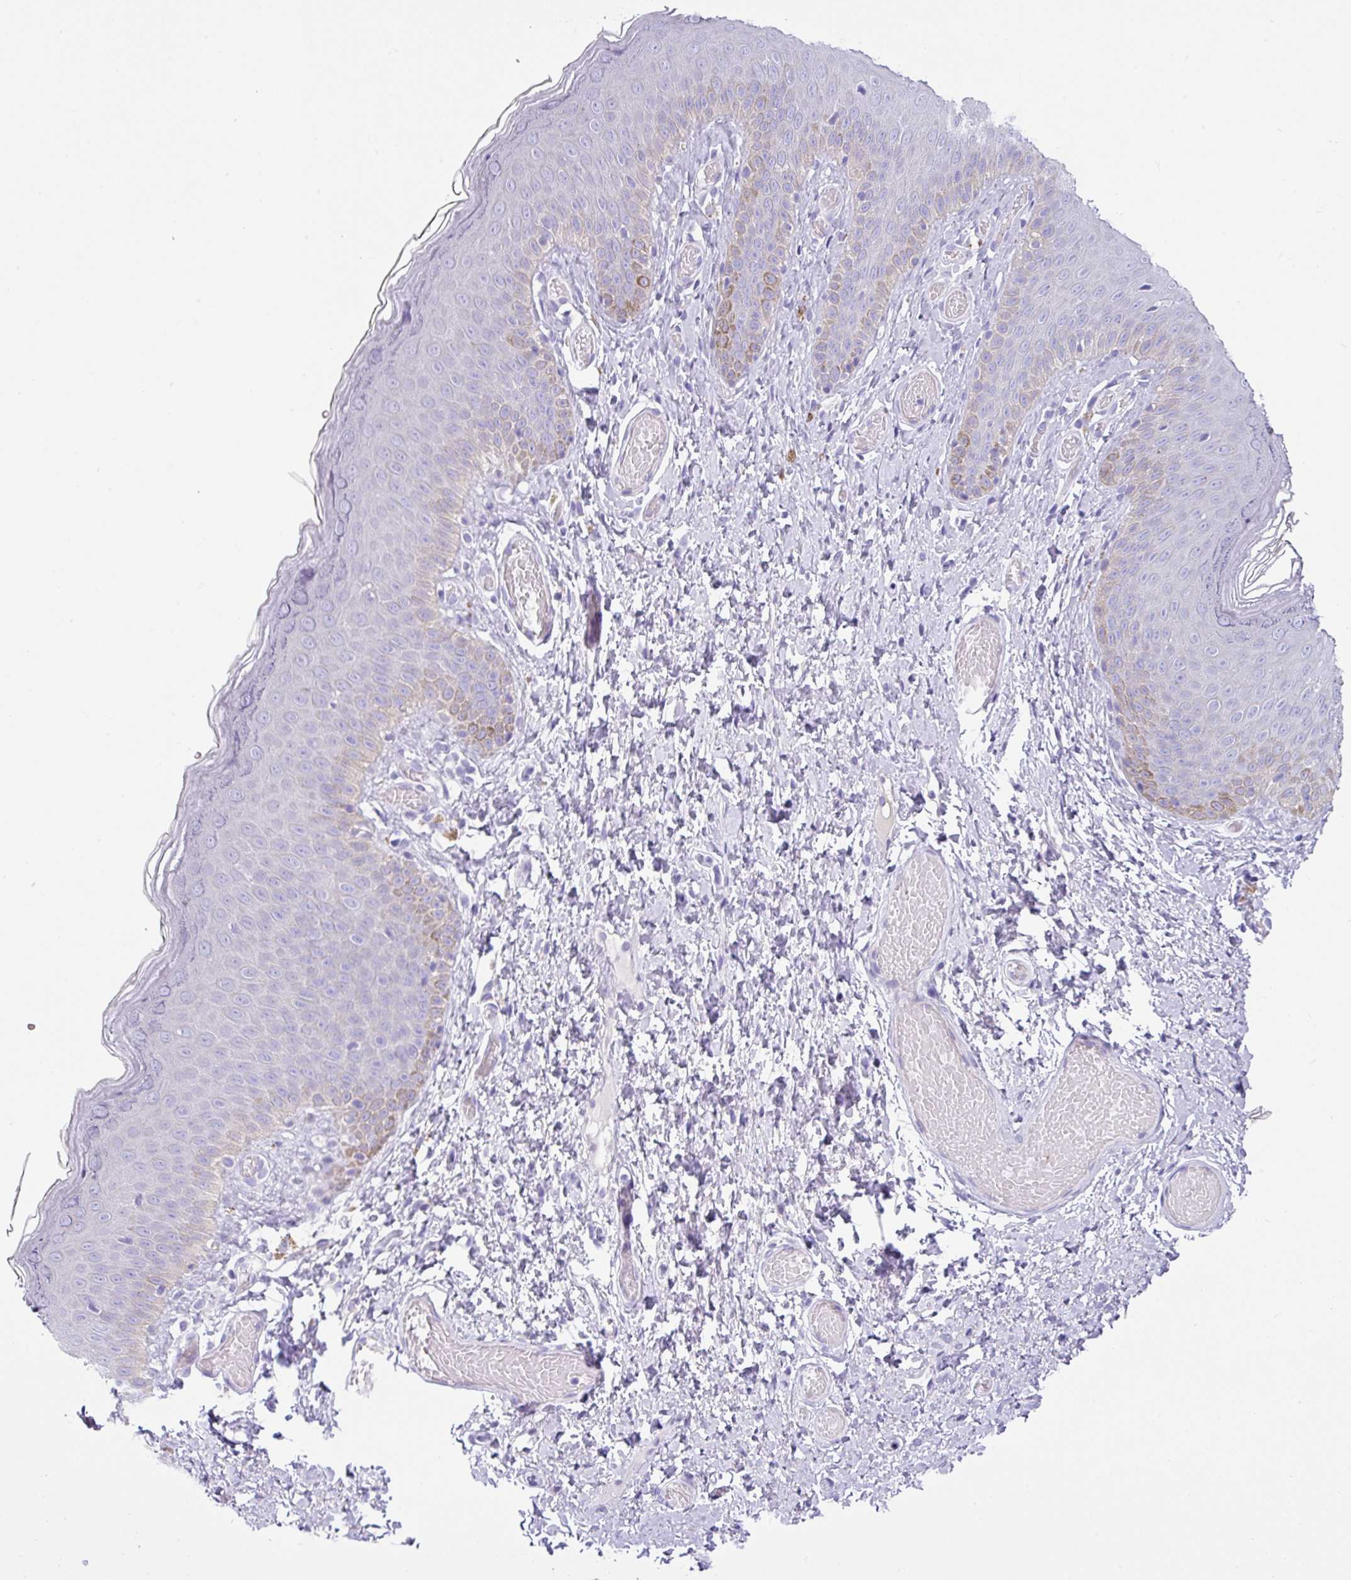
{"staining": {"intensity": "moderate", "quantity": "<25%", "location": "cytoplasmic/membranous,nuclear"}, "tissue": "skin", "cell_type": "Epidermal cells", "image_type": "normal", "snomed": [{"axis": "morphology", "description": "Normal tissue, NOS"}, {"axis": "topography", "description": "Anal"}], "caption": "High-power microscopy captured an immunohistochemistry (IHC) image of normal skin, revealing moderate cytoplasmic/membranous,nuclear expression in about <25% of epidermal cells.", "gene": "SH2D3C", "patient": {"sex": "female", "age": 40}}